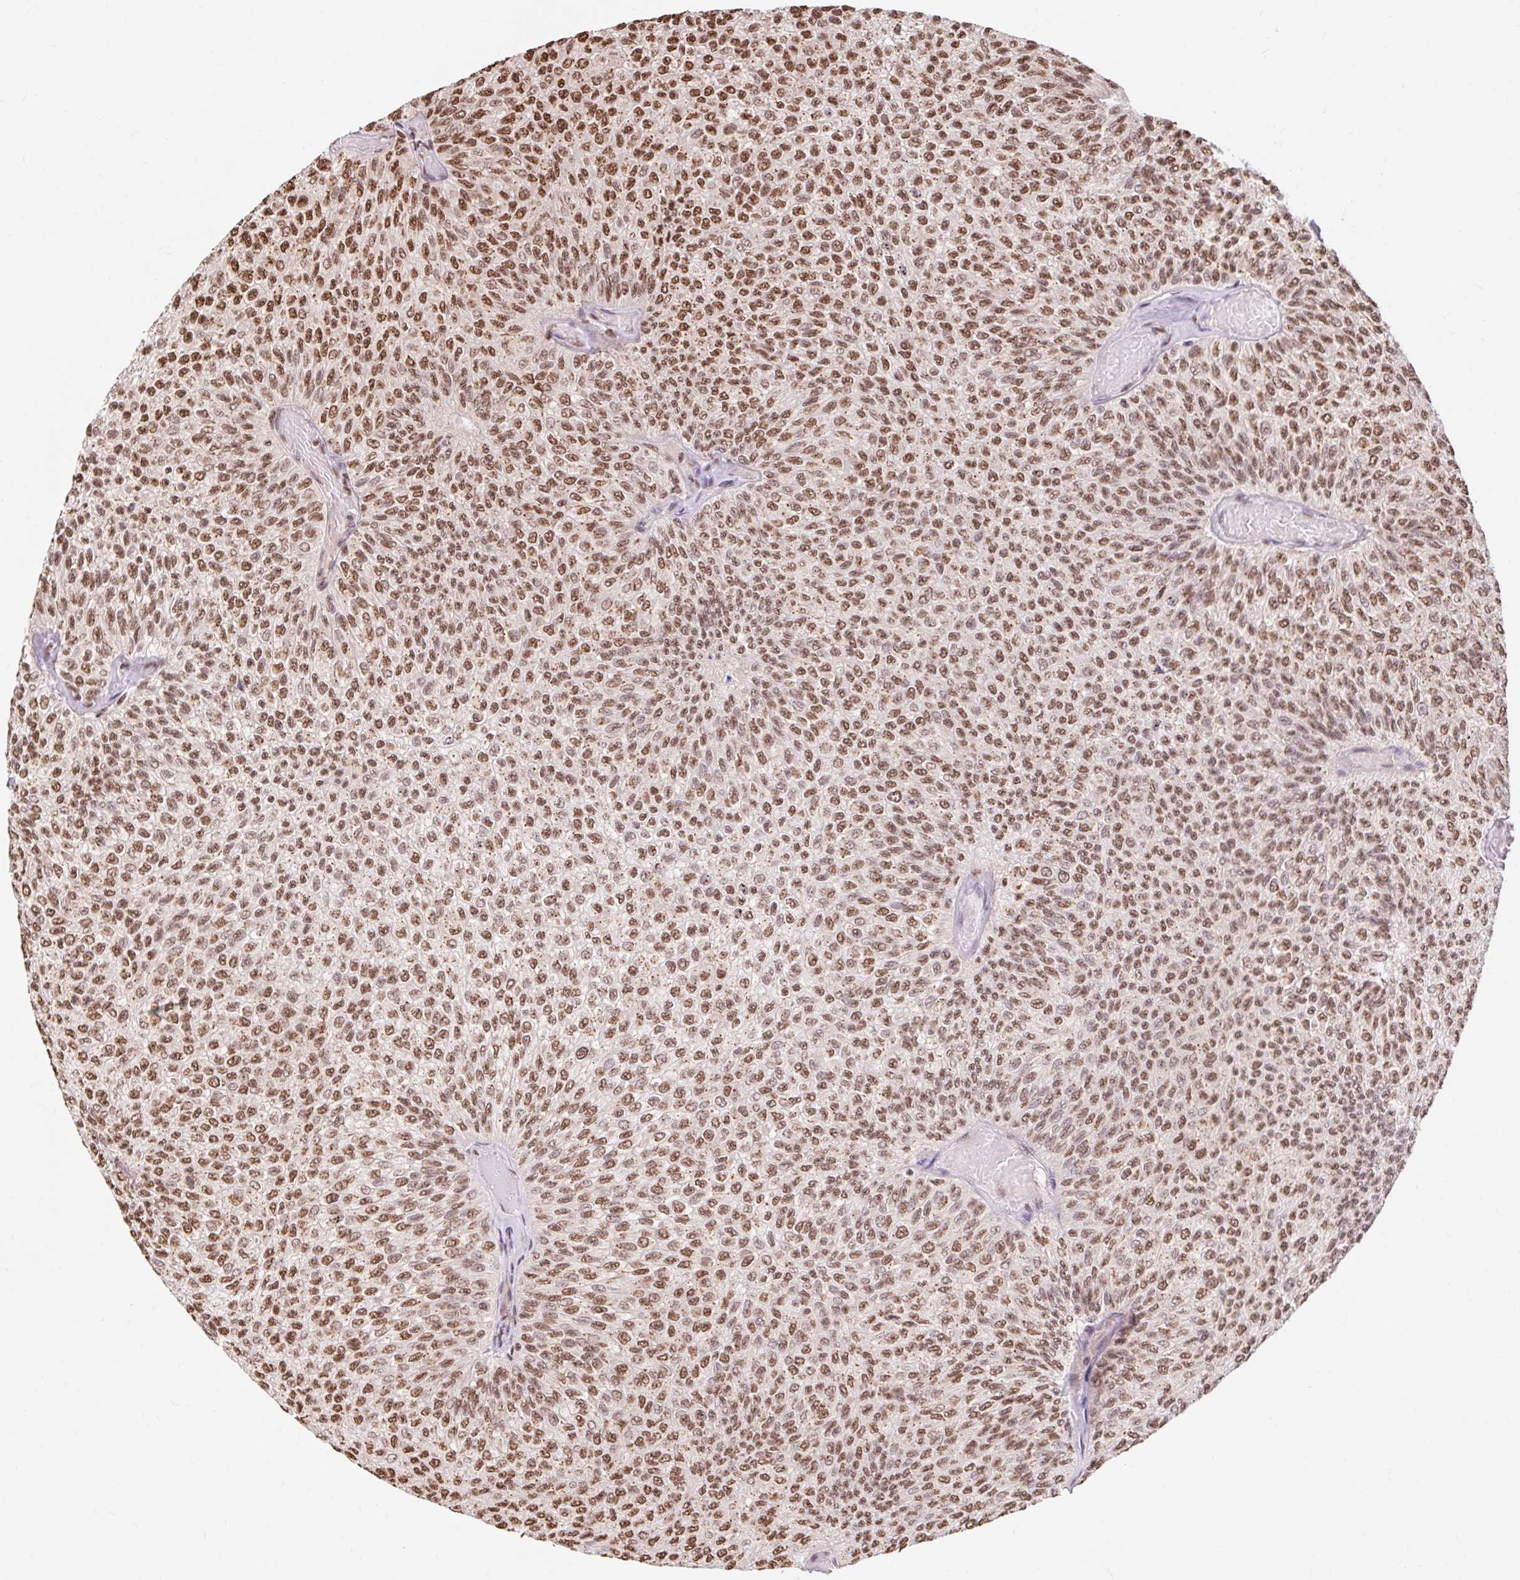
{"staining": {"intensity": "moderate", "quantity": ">75%", "location": "nuclear"}, "tissue": "urothelial cancer", "cell_type": "Tumor cells", "image_type": "cancer", "snomed": [{"axis": "morphology", "description": "Urothelial carcinoma, Low grade"}, {"axis": "topography", "description": "Urinary bladder"}], "caption": "Urothelial cancer stained with immunohistochemistry reveals moderate nuclear positivity in approximately >75% of tumor cells. Using DAB (brown) and hematoxylin (blue) stains, captured at high magnification using brightfield microscopy.", "gene": "BICRA", "patient": {"sex": "male", "age": 78}}